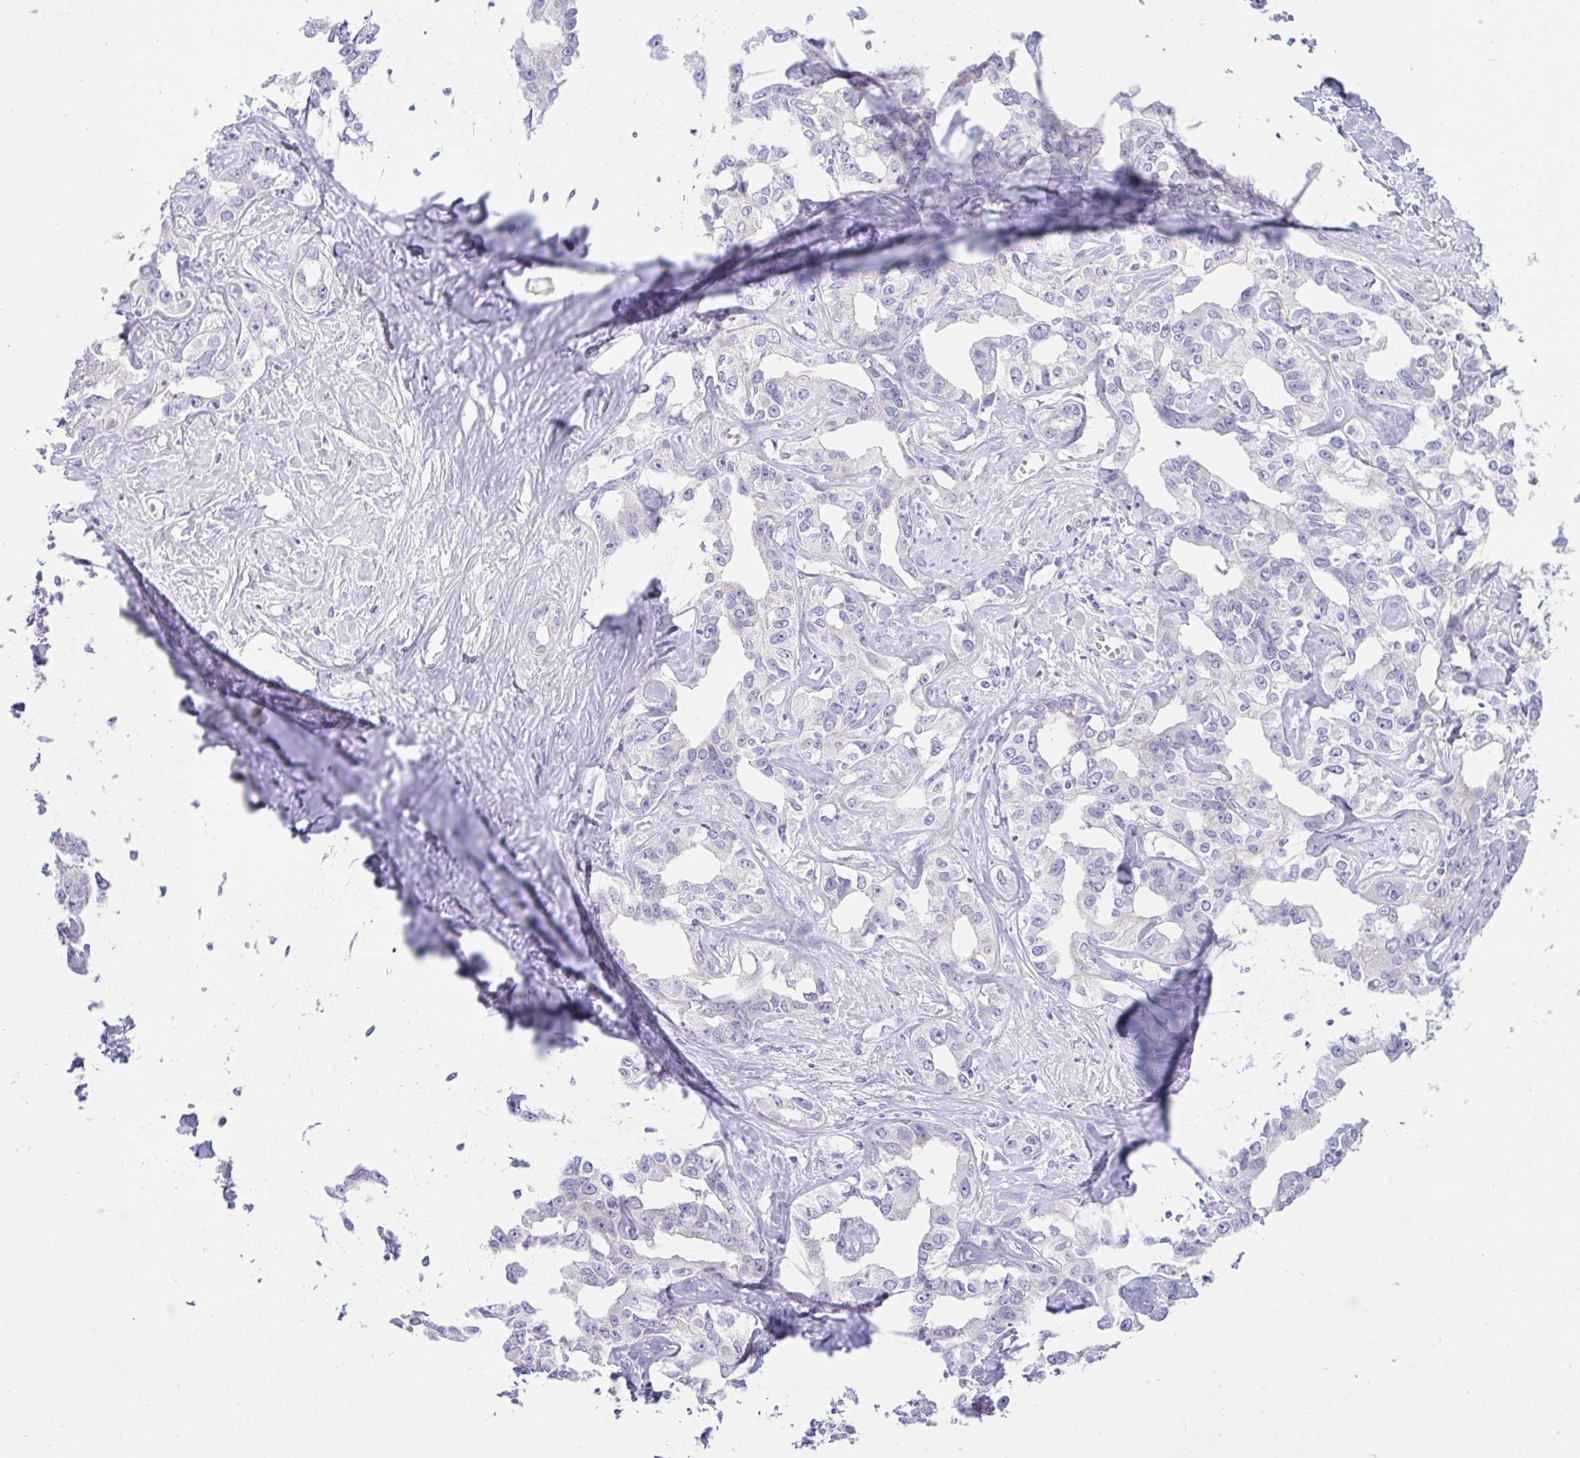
{"staining": {"intensity": "negative", "quantity": "none", "location": "none"}, "tissue": "liver cancer", "cell_type": "Tumor cells", "image_type": "cancer", "snomed": [{"axis": "morphology", "description": "Cholangiocarcinoma"}, {"axis": "topography", "description": "Liver"}], "caption": "Protein analysis of liver cancer (cholangiocarcinoma) displays no significant staining in tumor cells. (DAB (3,3'-diaminobenzidine) immunohistochemistry (IHC), high magnification).", "gene": "ZNF101", "patient": {"sex": "male", "age": 59}}